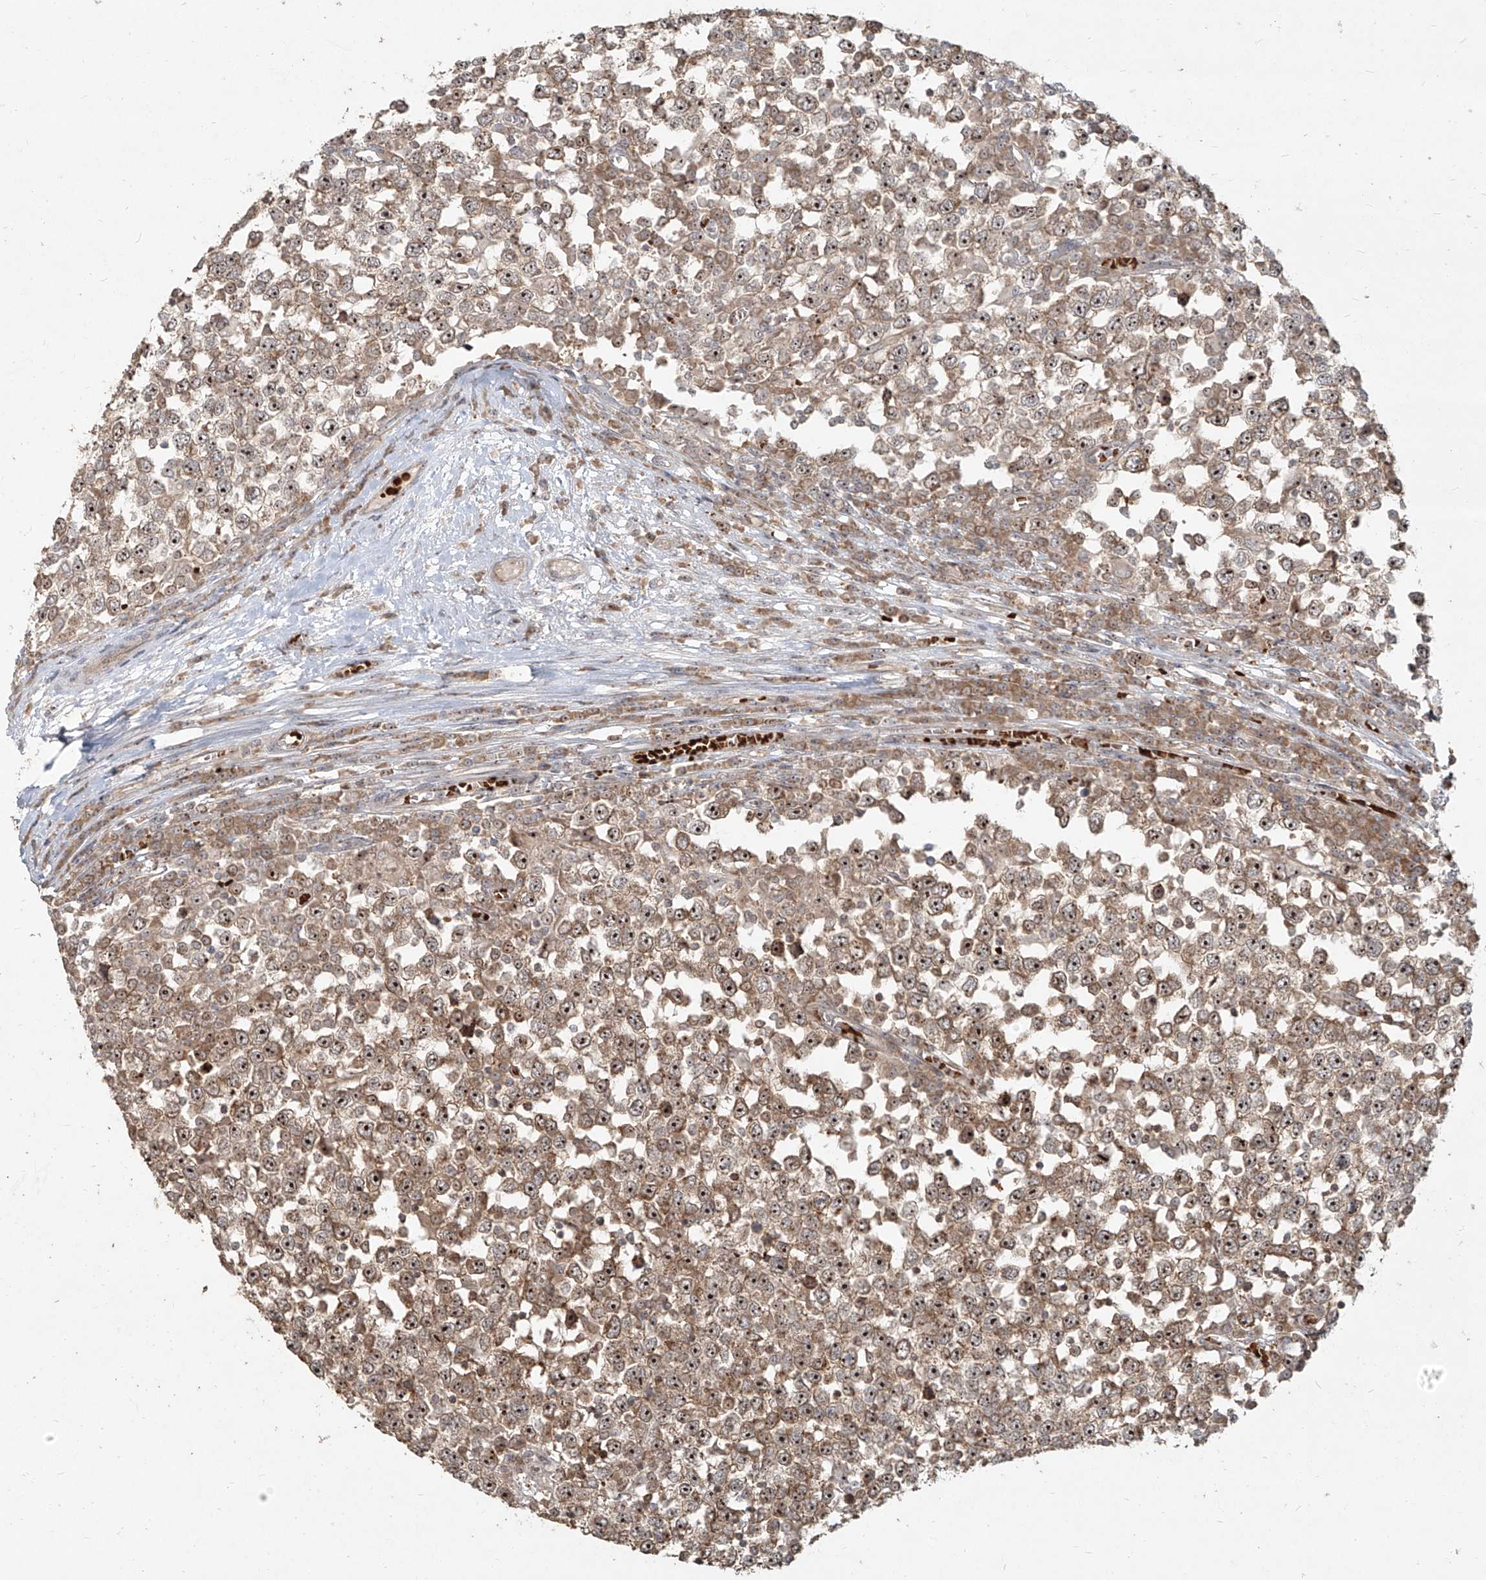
{"staining": {"intensity": "moderate", "quantity": ">75%", "location": "cytoplasmic/membranous,nuclear"}, "tissue": "testis cancer", "cell_type": "Tumor cells", "image_type": "cancer", "snomed": [{"axis": "morphology", "description": "Seminoma, NOS"}, {"axis": "topography", "description": "Testis"}], "caption": "A micrograph showing moderate cytoplasmic/membranous and nuclear positivity in approximately >75% of tumor cells in seminoma (testis), as visualized by brown immunohistochemical staining.", "gene": "BYSL", "patient": {"sex": "male", "age": 65}}